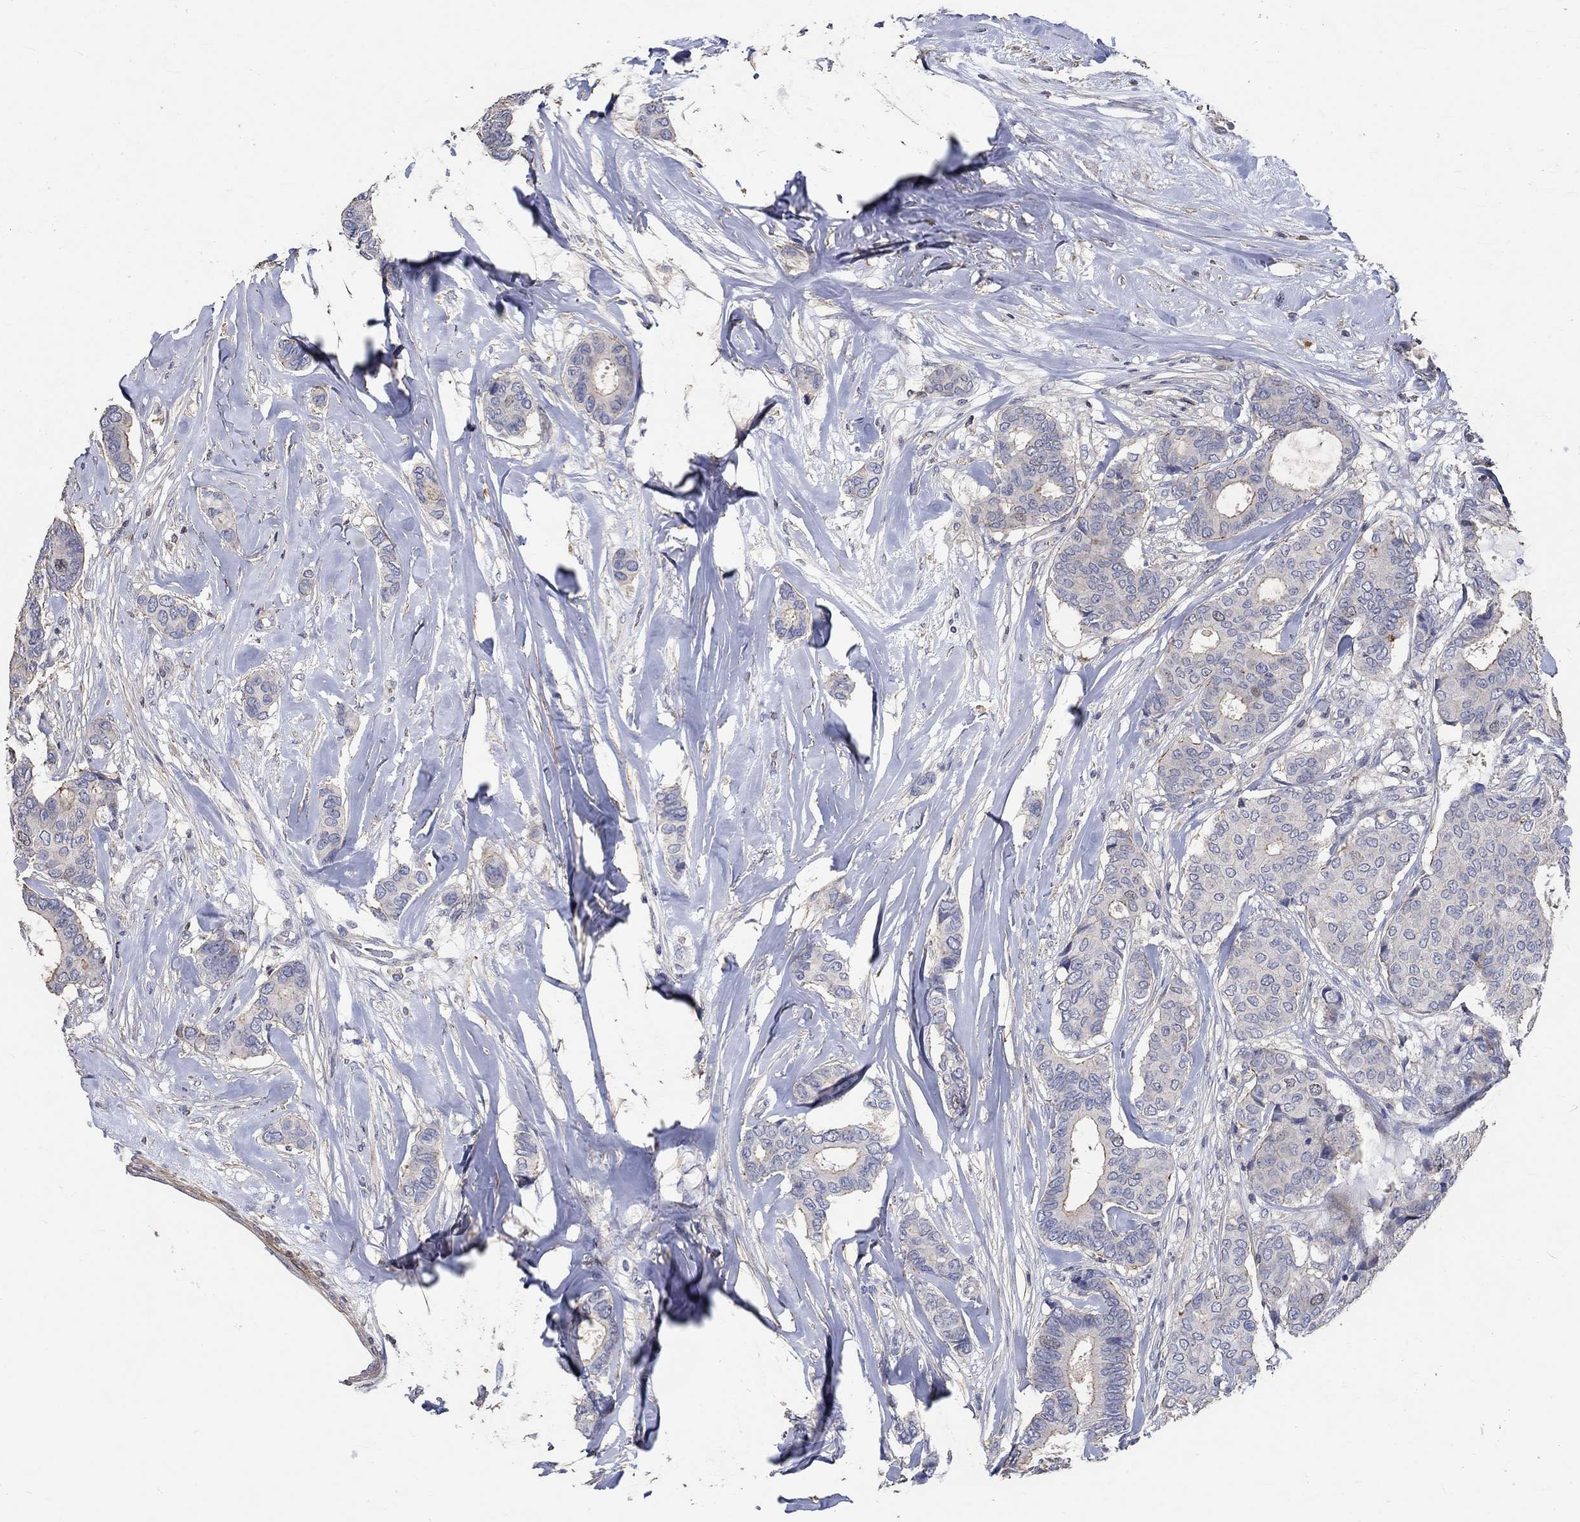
{"staining": {"intensity": "moderate", "quantity": "<25%", "location": "cytoplasmic/membranous"}, "tissue": "breast cancer", "cell_type": "Tumor cells", "image_type": "cancer", "snomed": [{"axis": "morphology", "description": "Duct carcinoma"}, {"axis": "topography", "description": "Breast"}], "caption": "IHC of human breast cancer reveals low levels of moderate cytoplasmic/membranous expression in approximately <25% of tumor cells.", "gene": "TNFAIP8L3", "patient": {"sex": "female", "age": 75}}